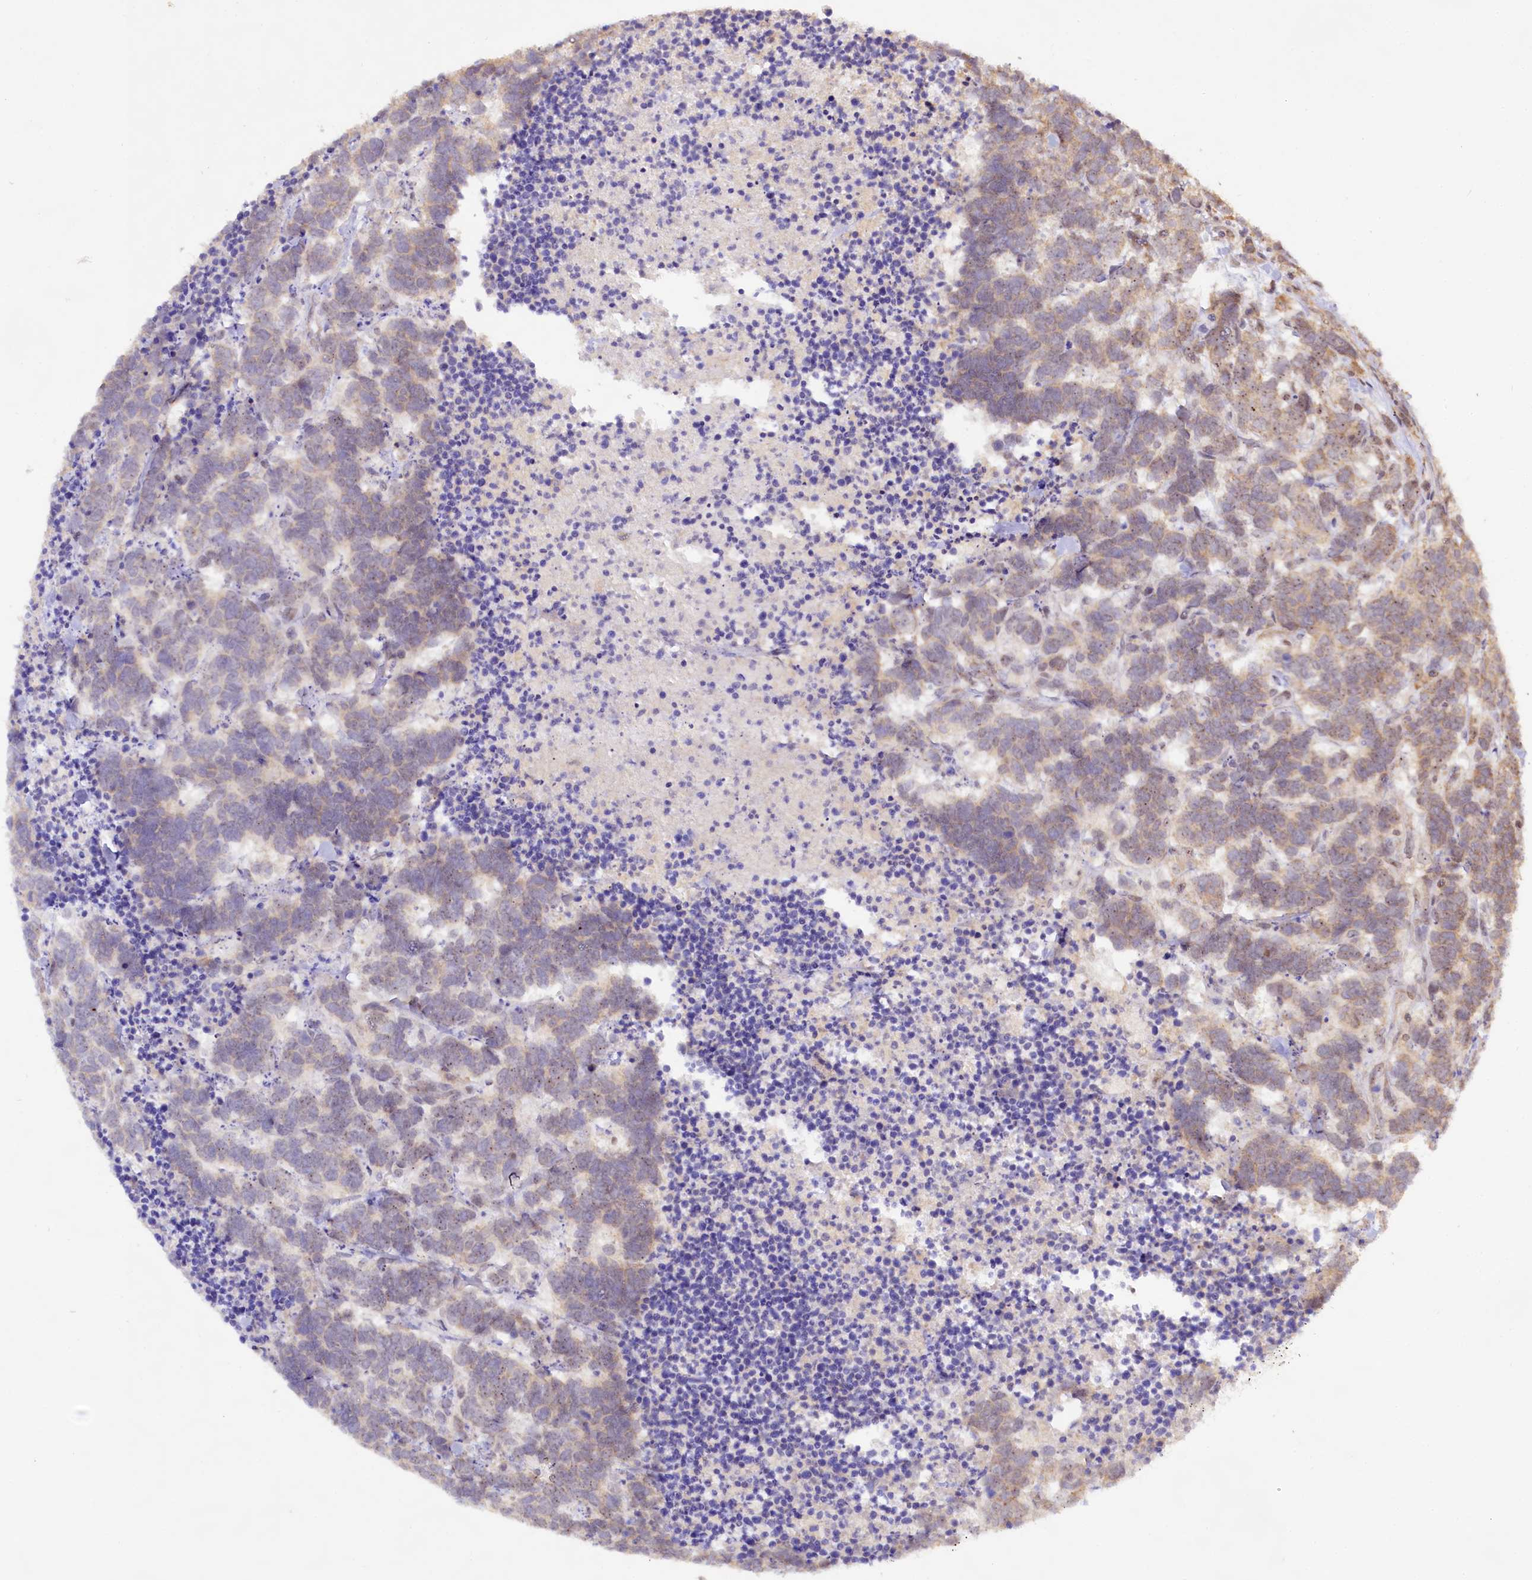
{"staining": {"intensity": "weak", "quantity": "25%-75%", "location": "nuclear"}, "tissue": "carcinoid", "cell_type": "Tumor cells", "image_type": "cancer", "snomed": [{"axis": "morphology", "description": "Carcinoma, NOS"}, {"axis": "morphology", "description": "Carcinoid, malignant, NOS"}, {"axis": "topography", "description": "Urinary bladder"}], "caption": "The histopathology image shows immunohistochemical staining of carcinoid. There is weak nuclear positivity is present in about 25%-75% of tumor cells.", "gene": "RRP8", "patient": {"sex": "male", "age": 57}}